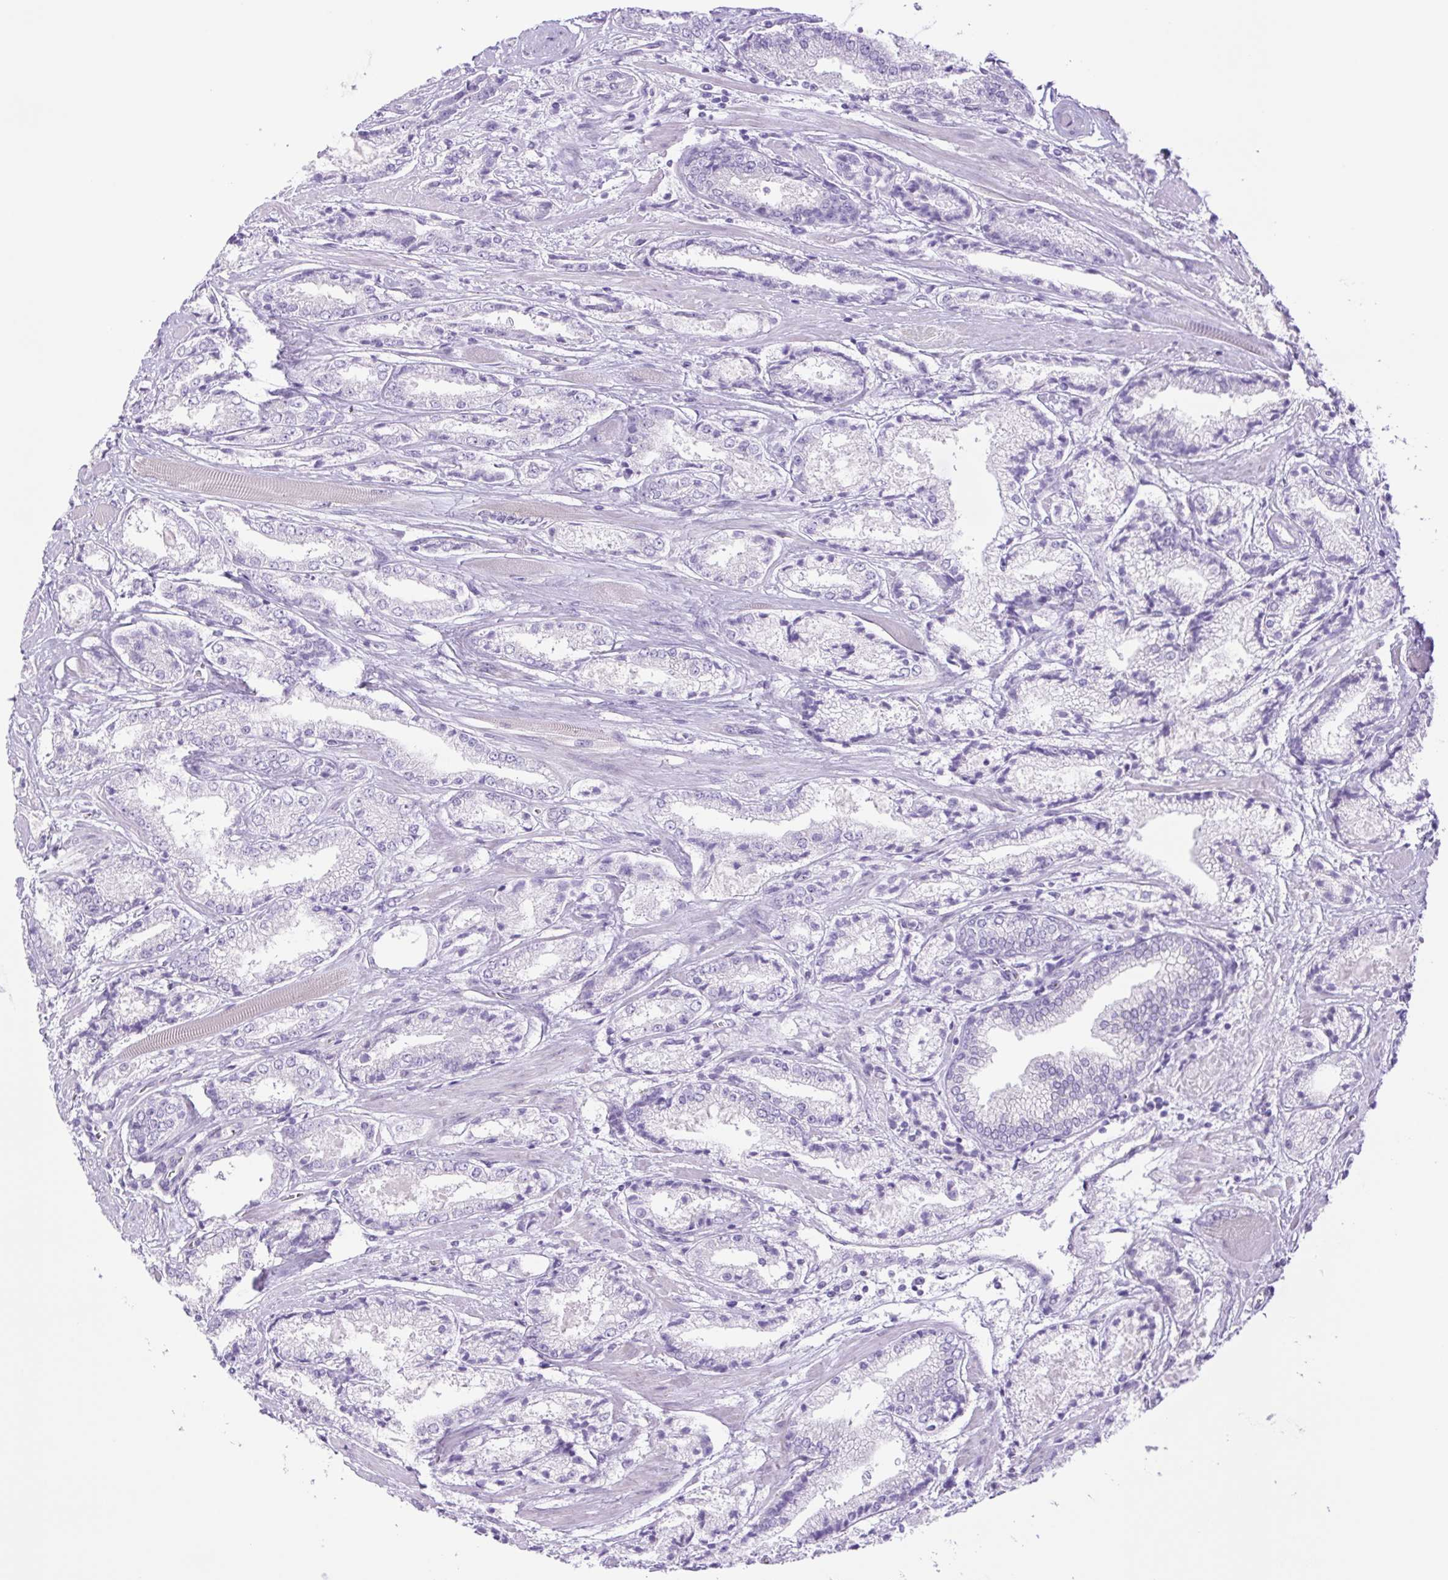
{"staining": {"intensity": "negative", "quantity": "none", "location": "none"}, "tissue": "prostate cancer", "cell_type": "Tumor cells", "image_type": "cancer", "snomed": [{"axis": "morphology", "description": "Adenocarcinoma, High grade"}, {"axis": "topography", "description": "Prostate"}], "caption": "Immunohistochemistry (IHC) image of prostate adenocarcinoma (high-grade) stained for a protein (brown), which reveals no positivity in tumor cells. (DAB immunohistochemistry, high magnification).", "gene": "CDSN", "patient": {"sex": "male", "age": 64}}